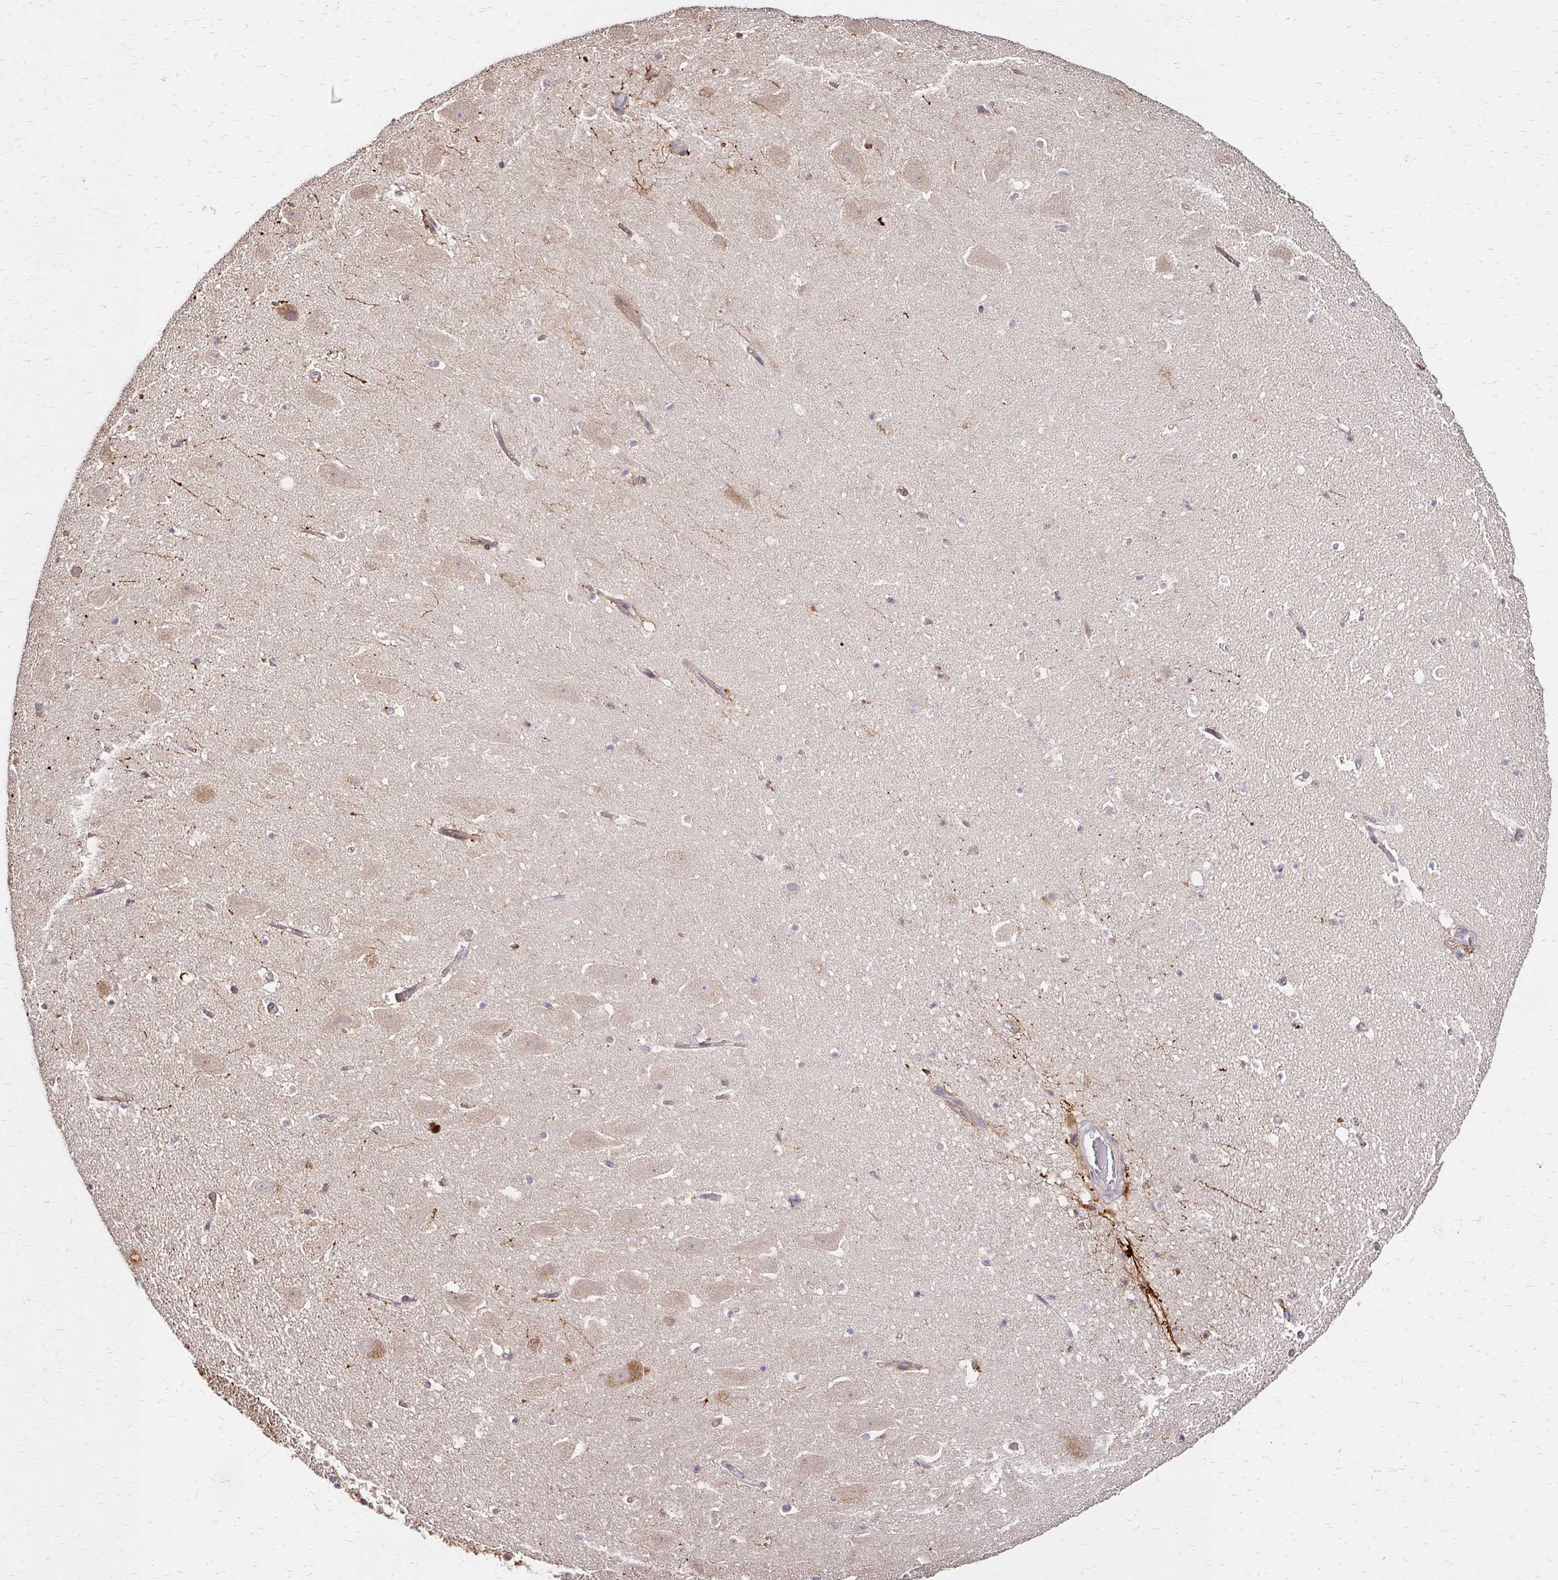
{"staining": {"intensity": "negative", "quantity": "none", "location": "none"}, "tissue": "hippocampus", "cell_type": "Glial cells", "image_type": "normal", "snomed": [{"axis": "morphology", "description": "Normal tissue, NOS"}, {"axis": "topography", "description": "Hippocampus"}], "caption": "A high-resolution histopathology image shows immunohistochemistry (IHC) staining of benign hippocampus, which shows no significant positivity in glial cells. Brightfield microscopy of immunohistochemistry (IHC) stained with DAB (3,3'-diaminobenzidine) (brown) and hematoxylin (blue), captured at high magnification.", "gene": "IDUA", "patient": {"sex": "female", "age": 42}}